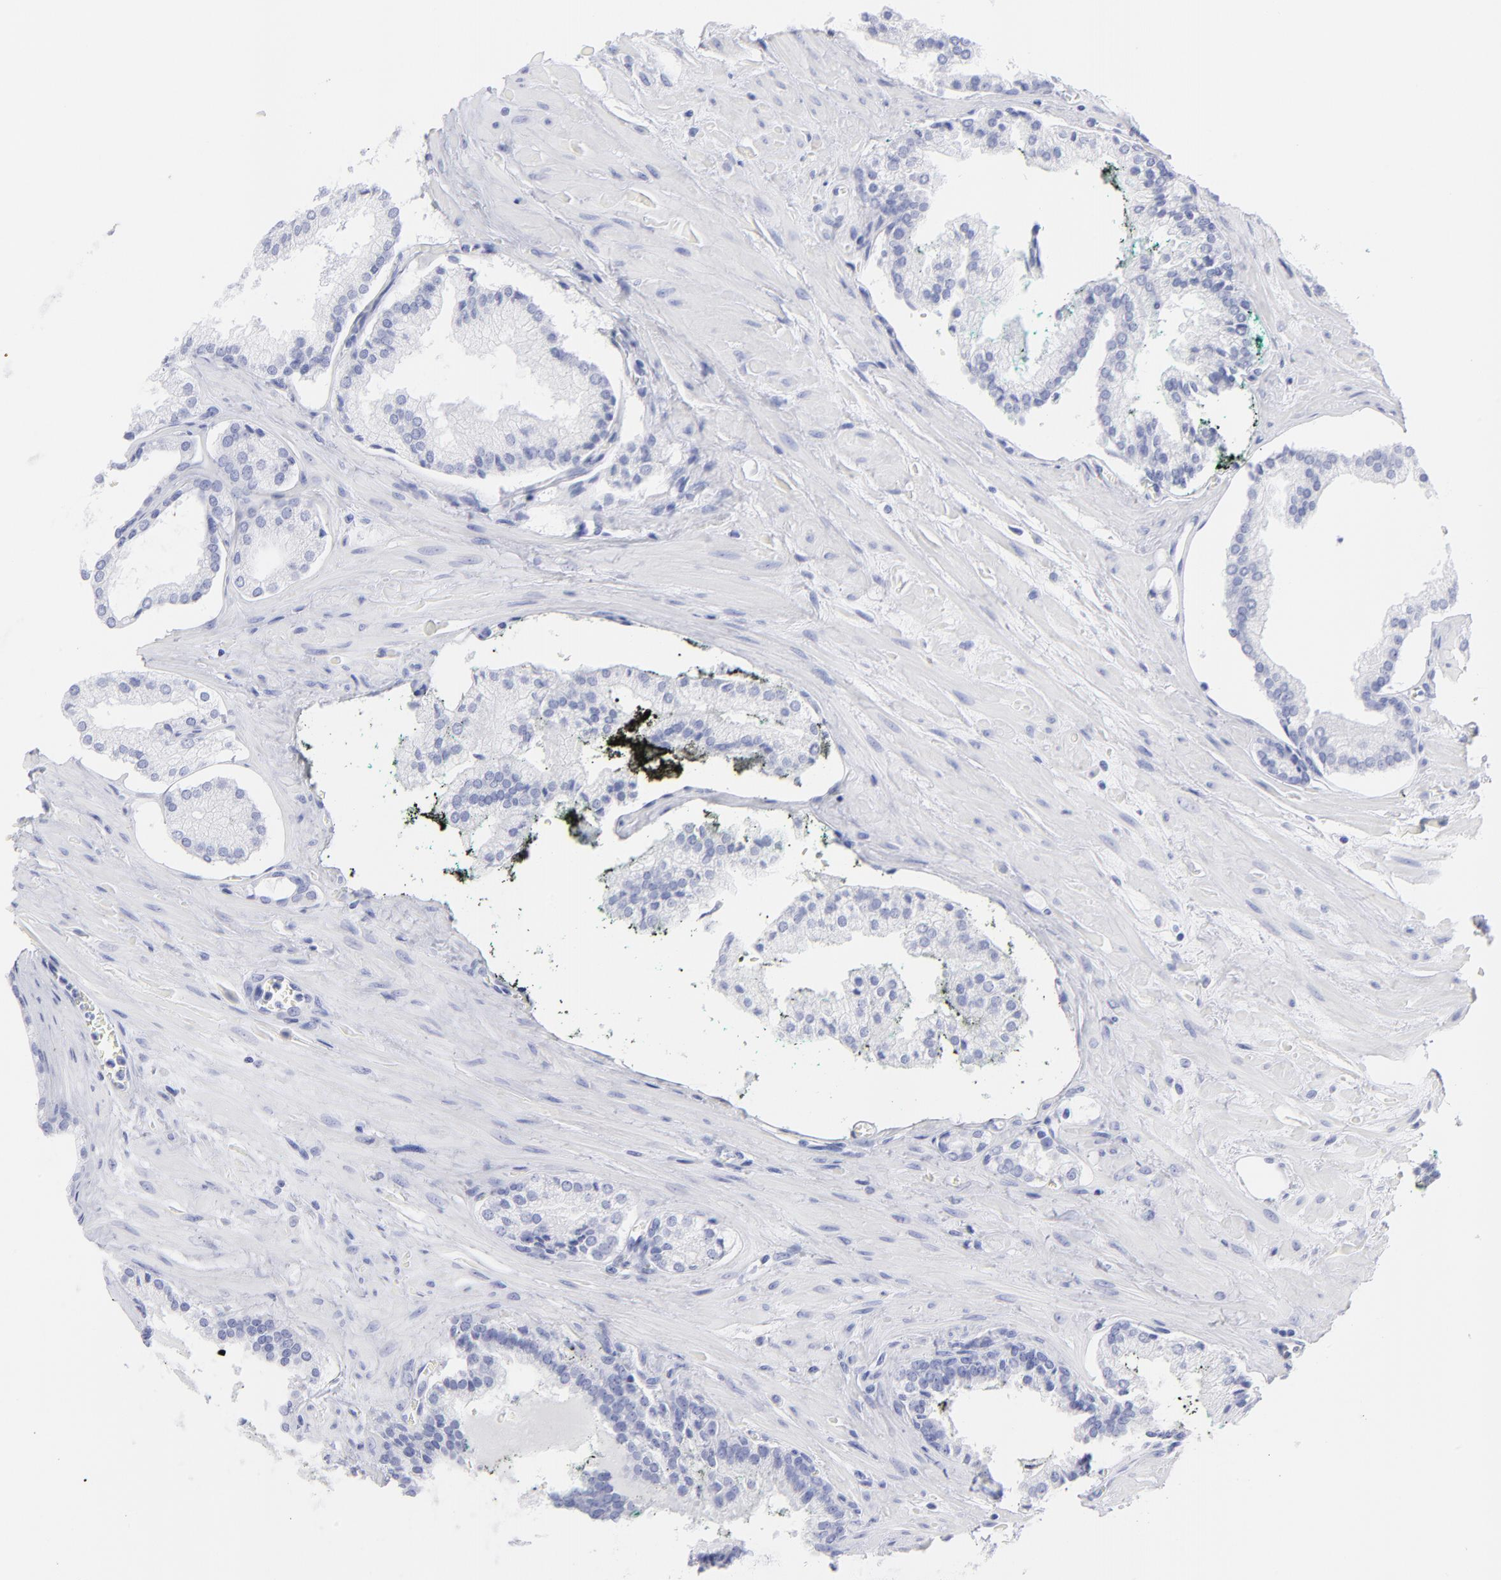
{"staining": {"intensity": "negative", "quantity": "none", "location": "none"}, "tissue": "prostate cancer", "cell_type": "Tumor cells", "image_type": "cancer", "snomed": [{"axis": "morphology", "description": "Adenocarcinoma, Medium grade"}, {"axis": "topography", "description": "Prostate"}], "caption": "This is an IHC micrograph of human medium-grade adenocarcinoma (prostate). There is no staining in tumor cells.", "gene": "F13B", "patient": {"sex": "male", "age": 60}}